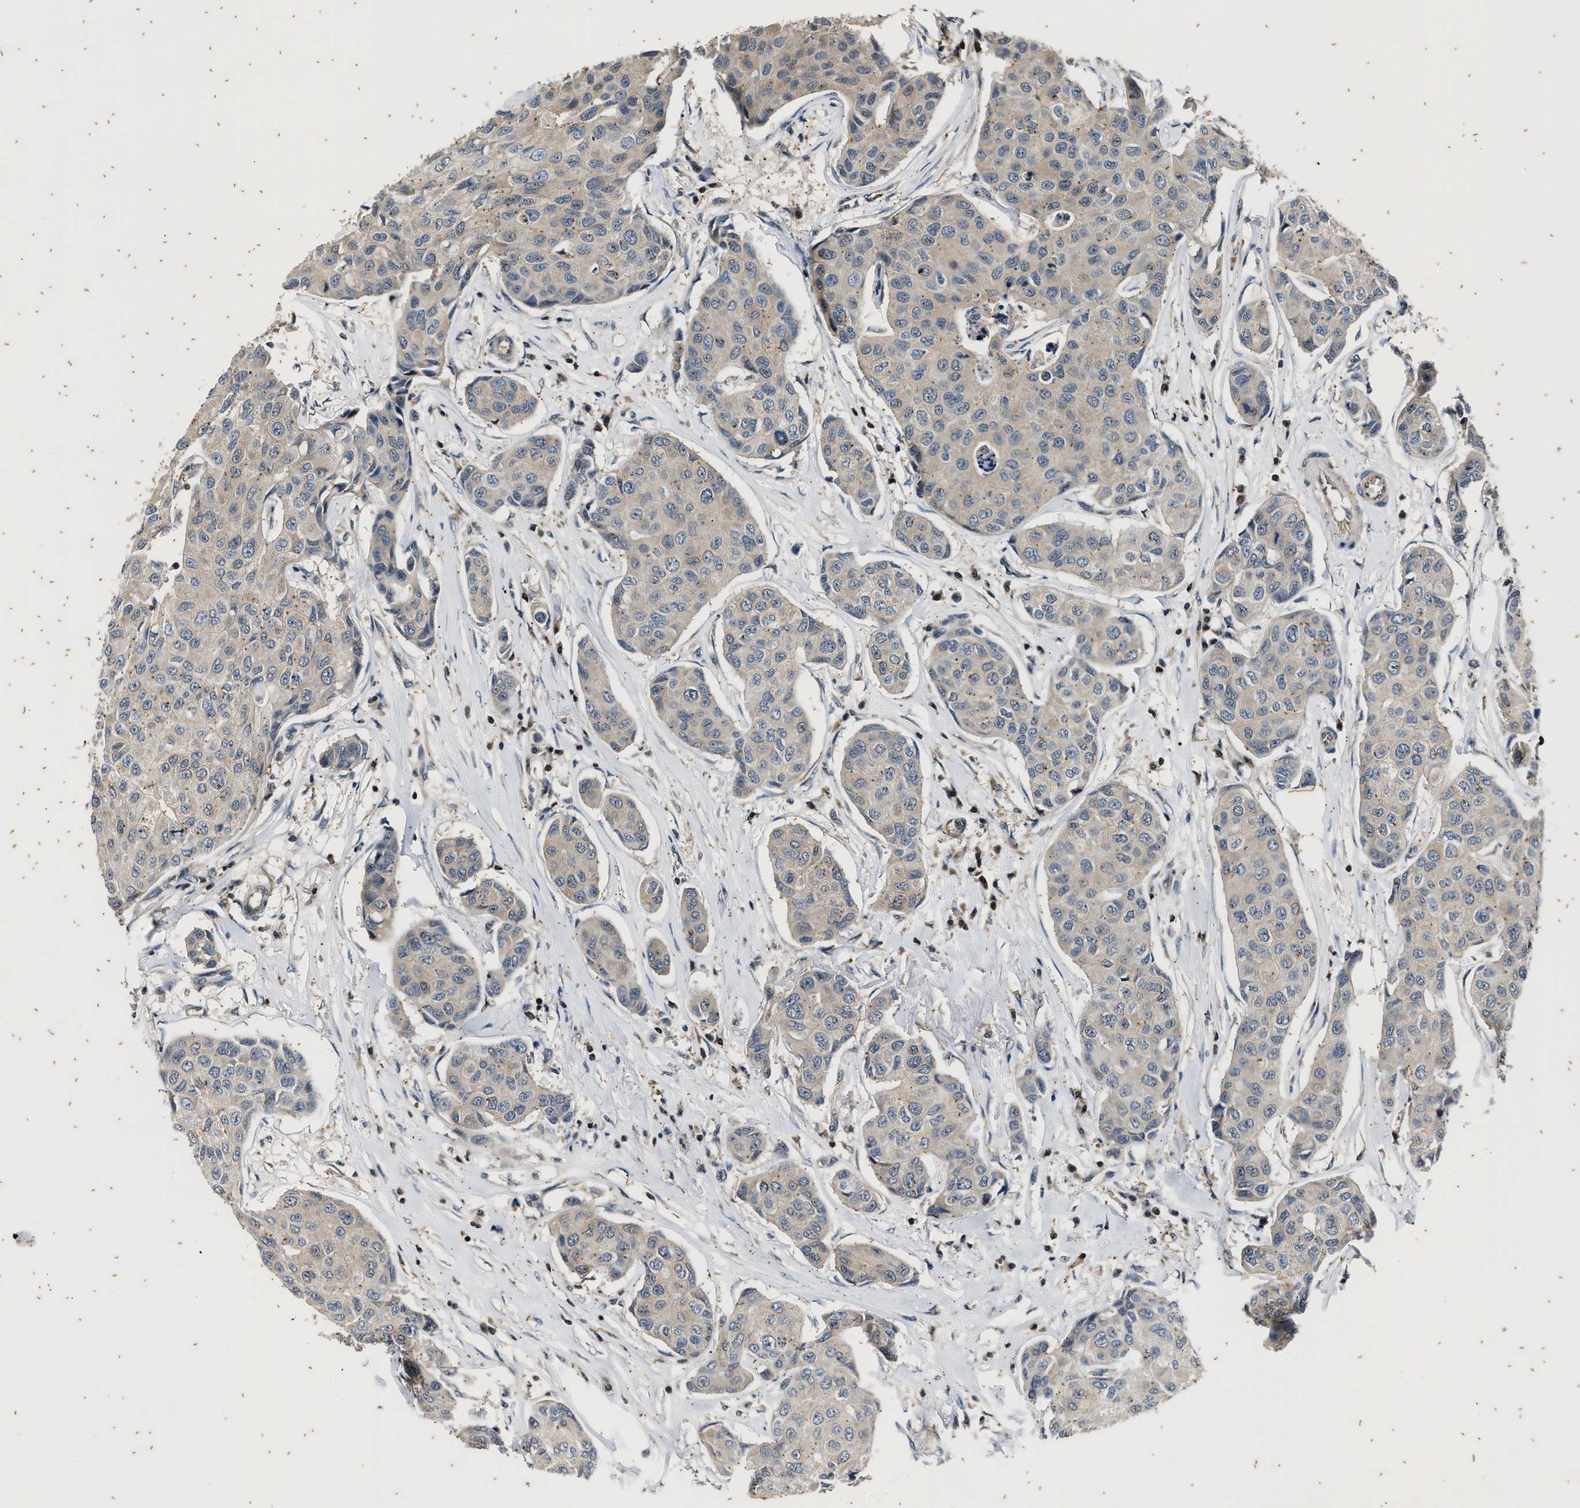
{"staining": {"intensity": "negative", "quantity": "none", "location": "none"}, "tissue": "breast cancer", "cell_type": "Tumor cells", "image_type": "cancer", "snomed": [{"axis": "morphology", "description": "Duct carcinoma"}, {"axis": "topography", "description": "Breast"}], "caption": "DAB (3,3'-diaminobenzidine) immunohistochemical staining of human breast cancer (invasive ductal carcinoma) displays no significant staining in tumor cells. (DAB IHC with hematoxylin counter stain).", "gene": "PTPN7", "patient": {"sex": "female", "age": 80}}